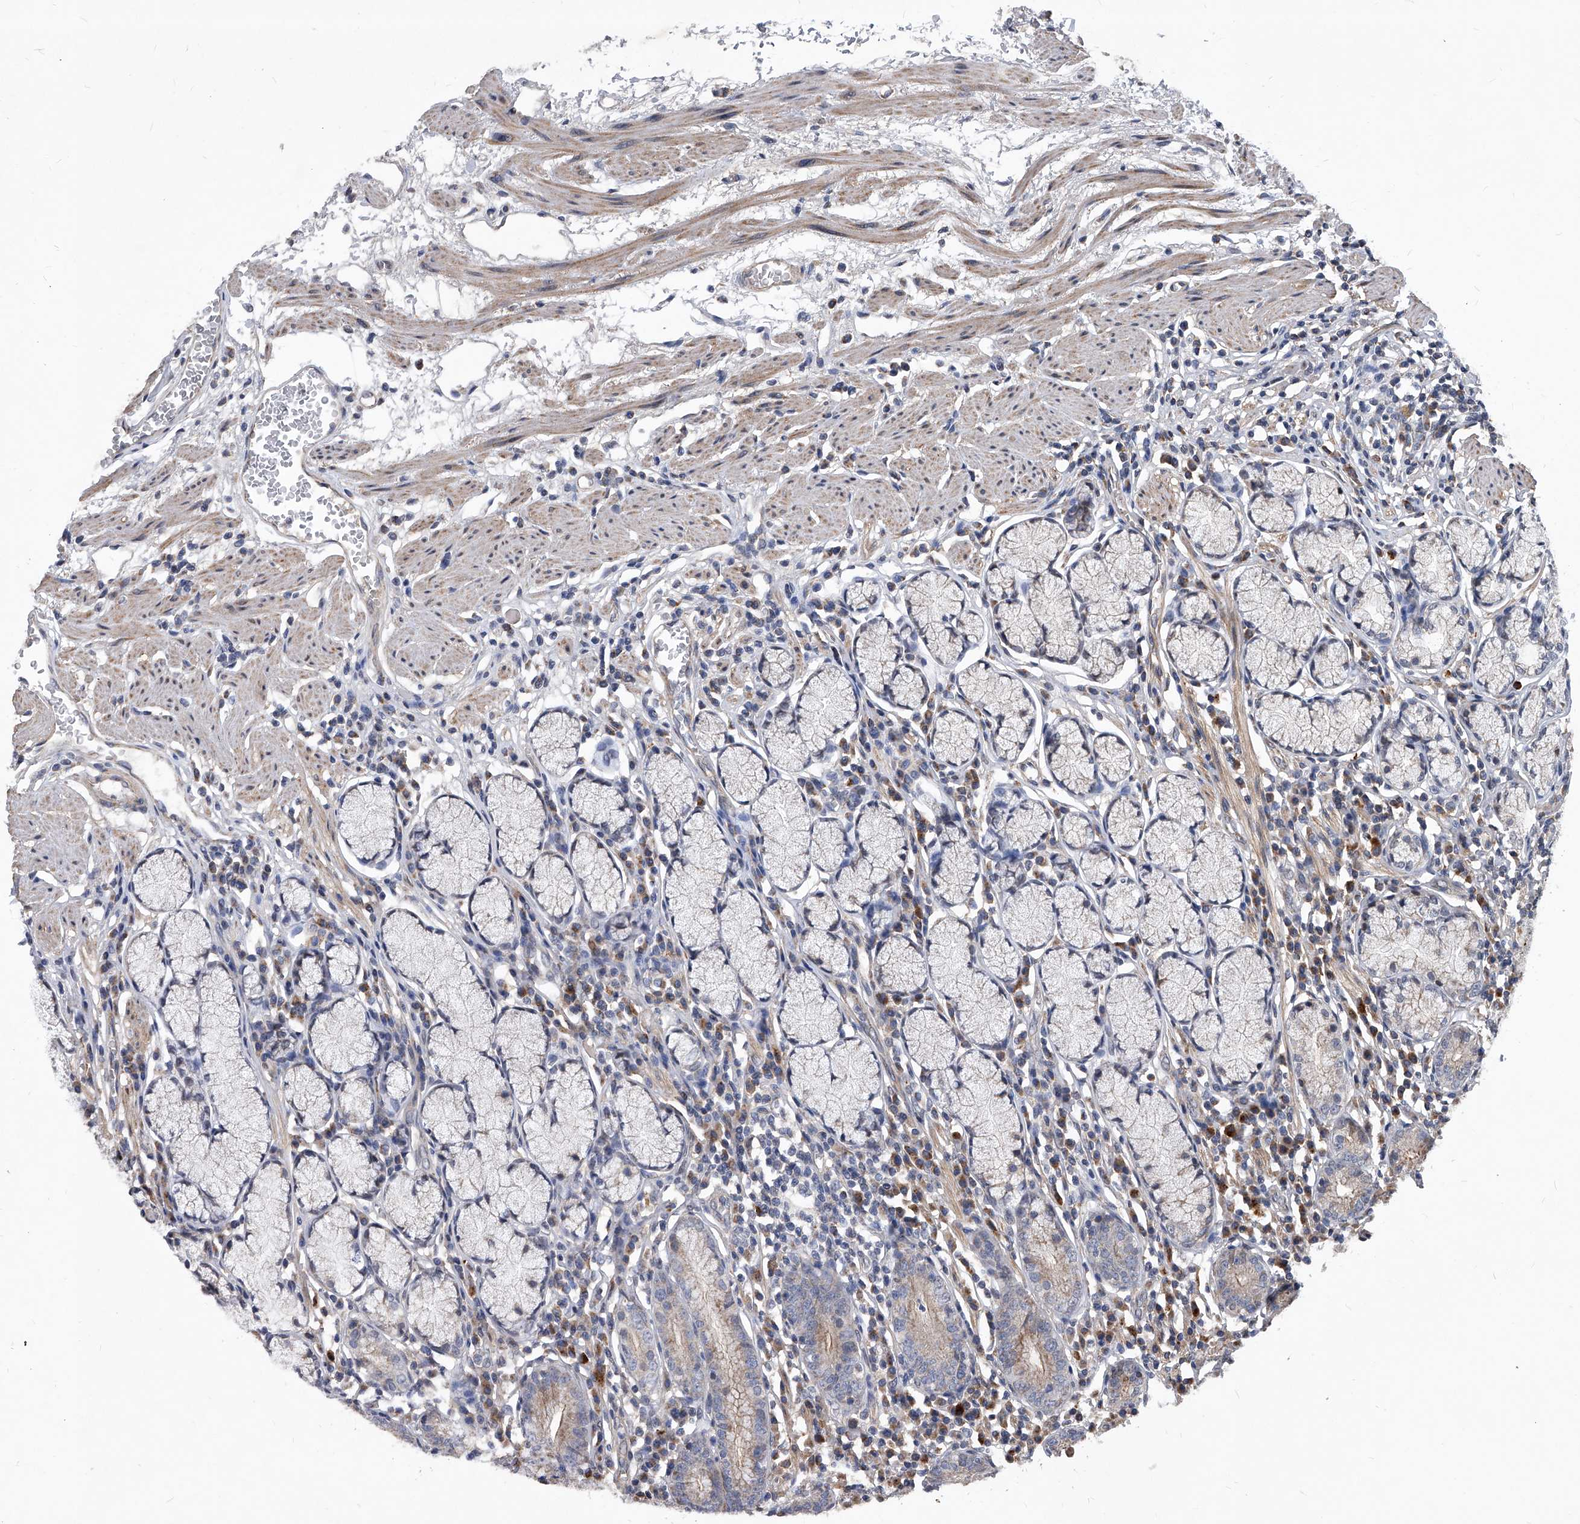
{"staining": {"intensity": "moderate", "quantity": "25%-75%", "location": "cytoplasmic/membranous"}, "tissue": "stomach", "cell_type": "Glandular cells", "image_type": "normal", "snomed": [{"axis": "morphology", "description": "Normal tissue, NOS"}, {"axis": "topography", "description": "Stomach"}], "caption": "An immunohistochemistry (IHC) histopathology image of normal tissue is shown. Protein staining in brown shows moderate cytoplasmic/membranous positivity in stomach within glandular cells.", "gene": "SOBP", "patient": {"sex": "male", "age": 55}}